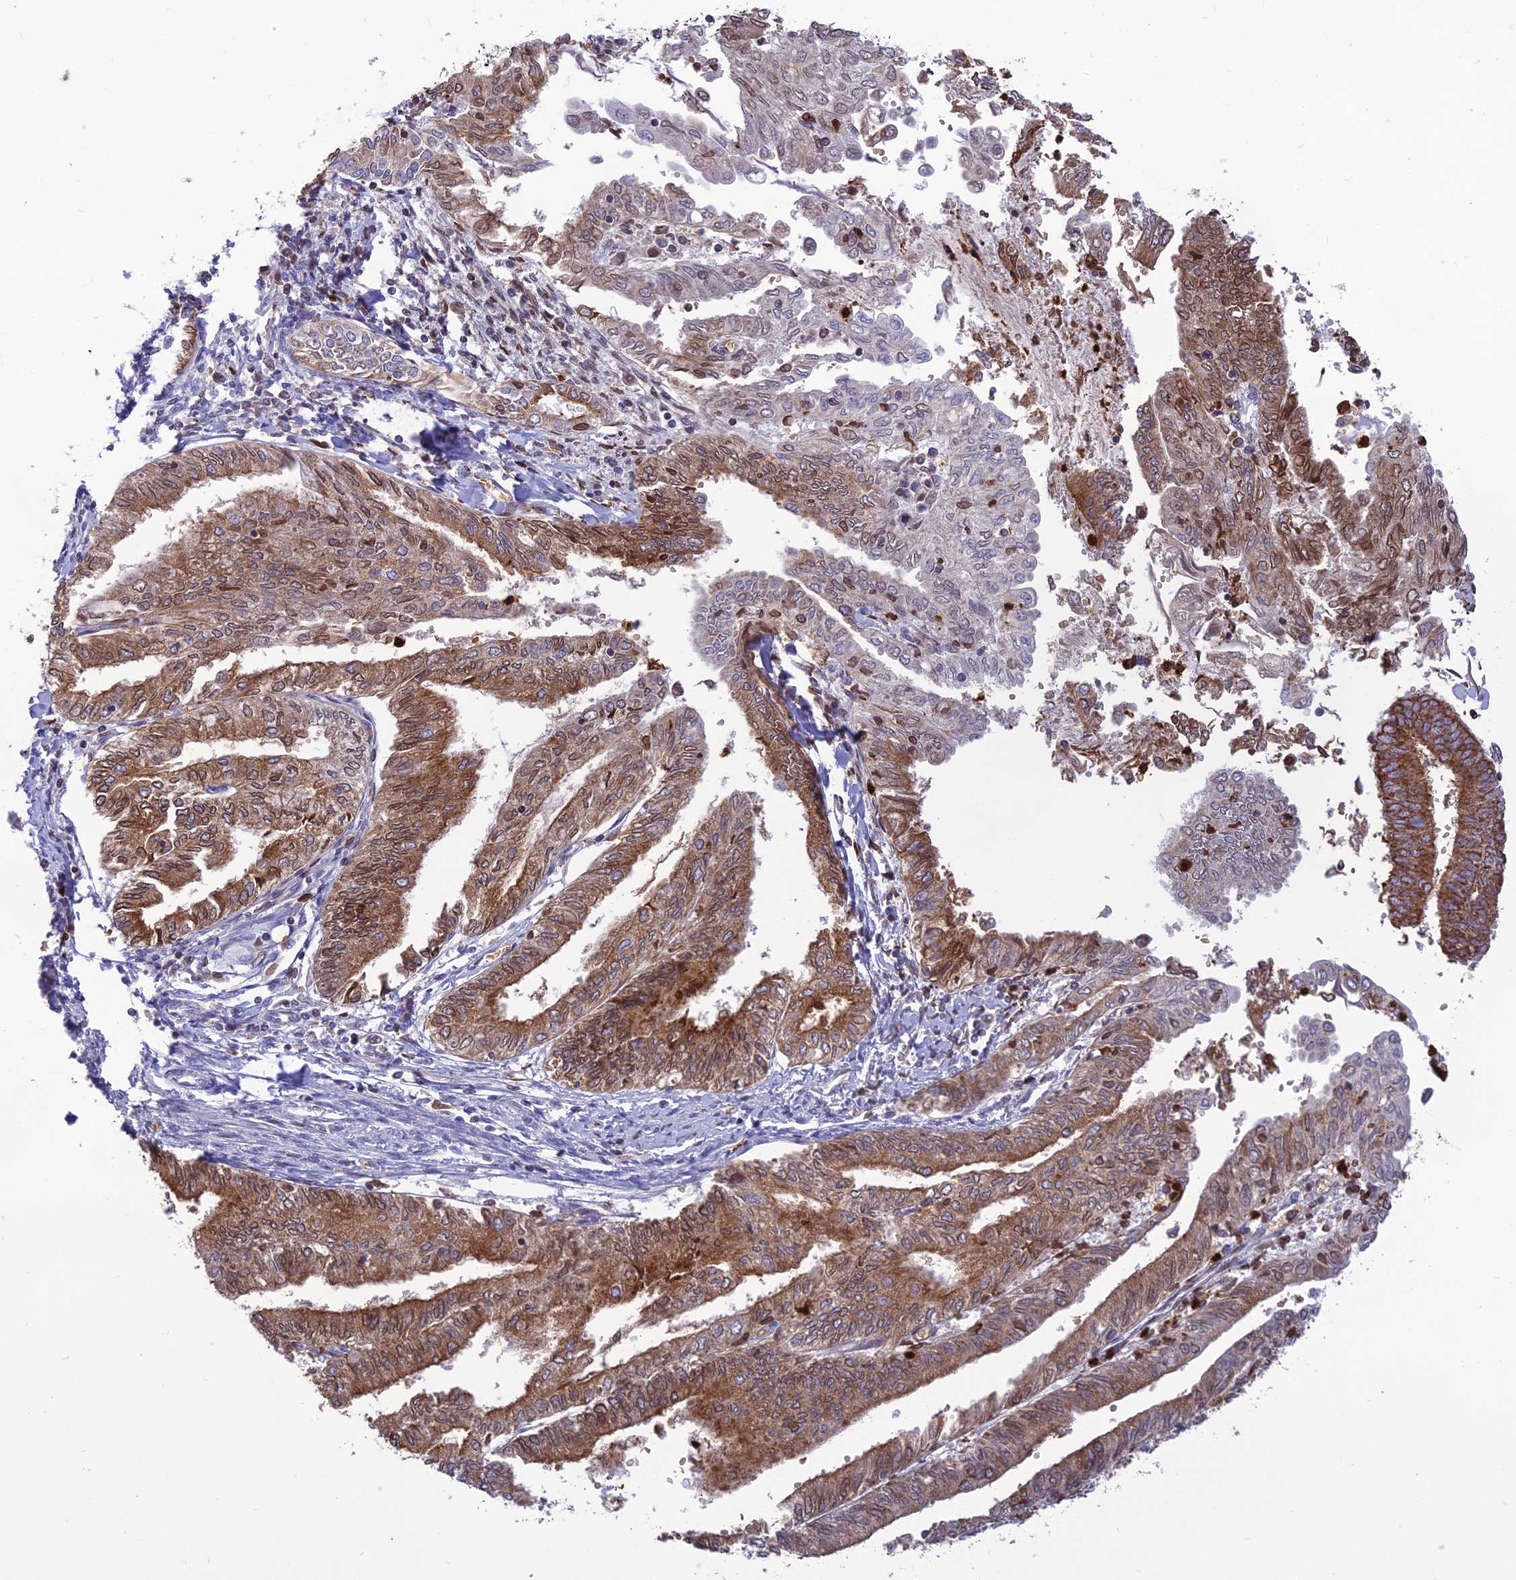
{"staining": {"intensity": "moderate", "quantity": ">75%", "location": "cytoplasmic/membranous"}, "tissue": "endometrial cancer", "cell_type": "Tumor cells", "image_type": "cancer", "snomed": [{"axis": "morphology", "description": "Adenocarcinoma, NOS"}, {"axis": "topography", "description": "Endometrium"}], "caption": "High-magnification brightfield microscopy of endometrial cancer stained with DAB (brown) and counterstained with hematoxylin (blue). tumor cells exhibit moderate cytoplasmic/membranous staining is identified in approximately>75% of cells.", "gene": "PKHD1L1", "patient": {"sex": "female", "age": 66}}